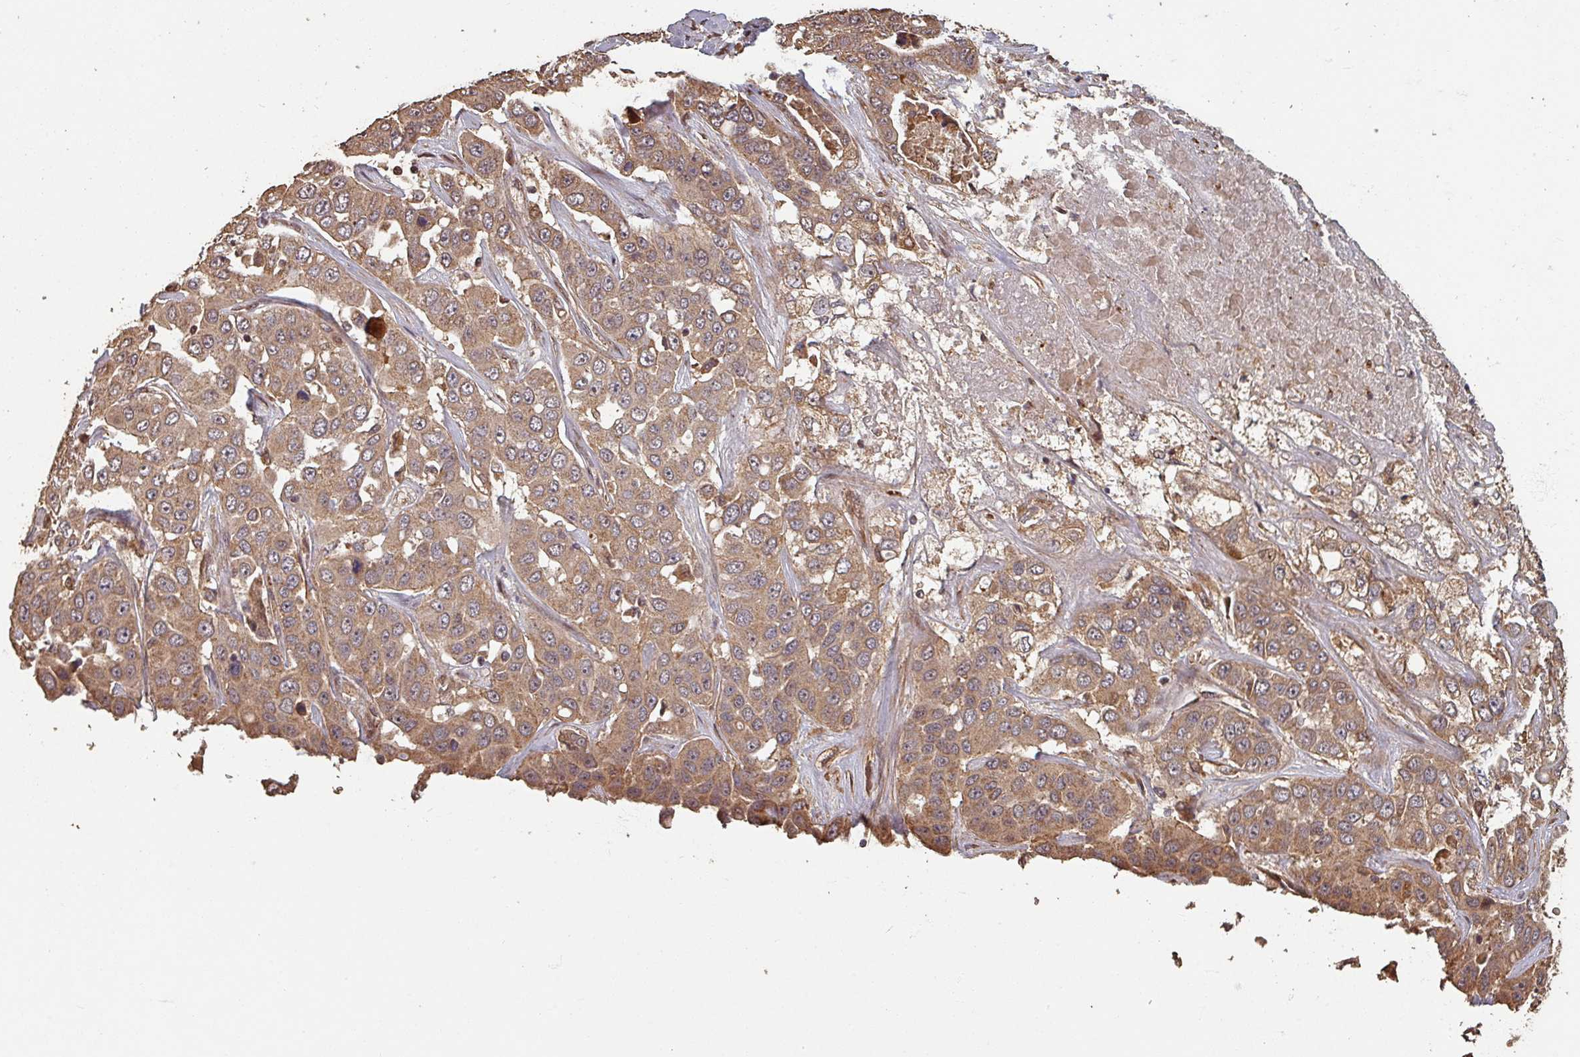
{"staining": {"intensity": "moderate", "quantity": ">75%", "location": "cytoplasmic/membranous"}, "tissue": "liver cancer", "cell_type": "Tumor cells", "image_type": "cancer", "snomed": [{"axis": "morphology", "description": "Cholangiocarcinoma"}, {"axis": "topography", "description": "Liver"}], "caption": "Immunohistochemical staining of cholangiocarcinoma (liver) displays medium levels of moderate cytoplasmic/membranous protein positivity in approximately >75% of tumor cells.", "gene": "EID1", "patient": {"sex": "female", "age": 52}}